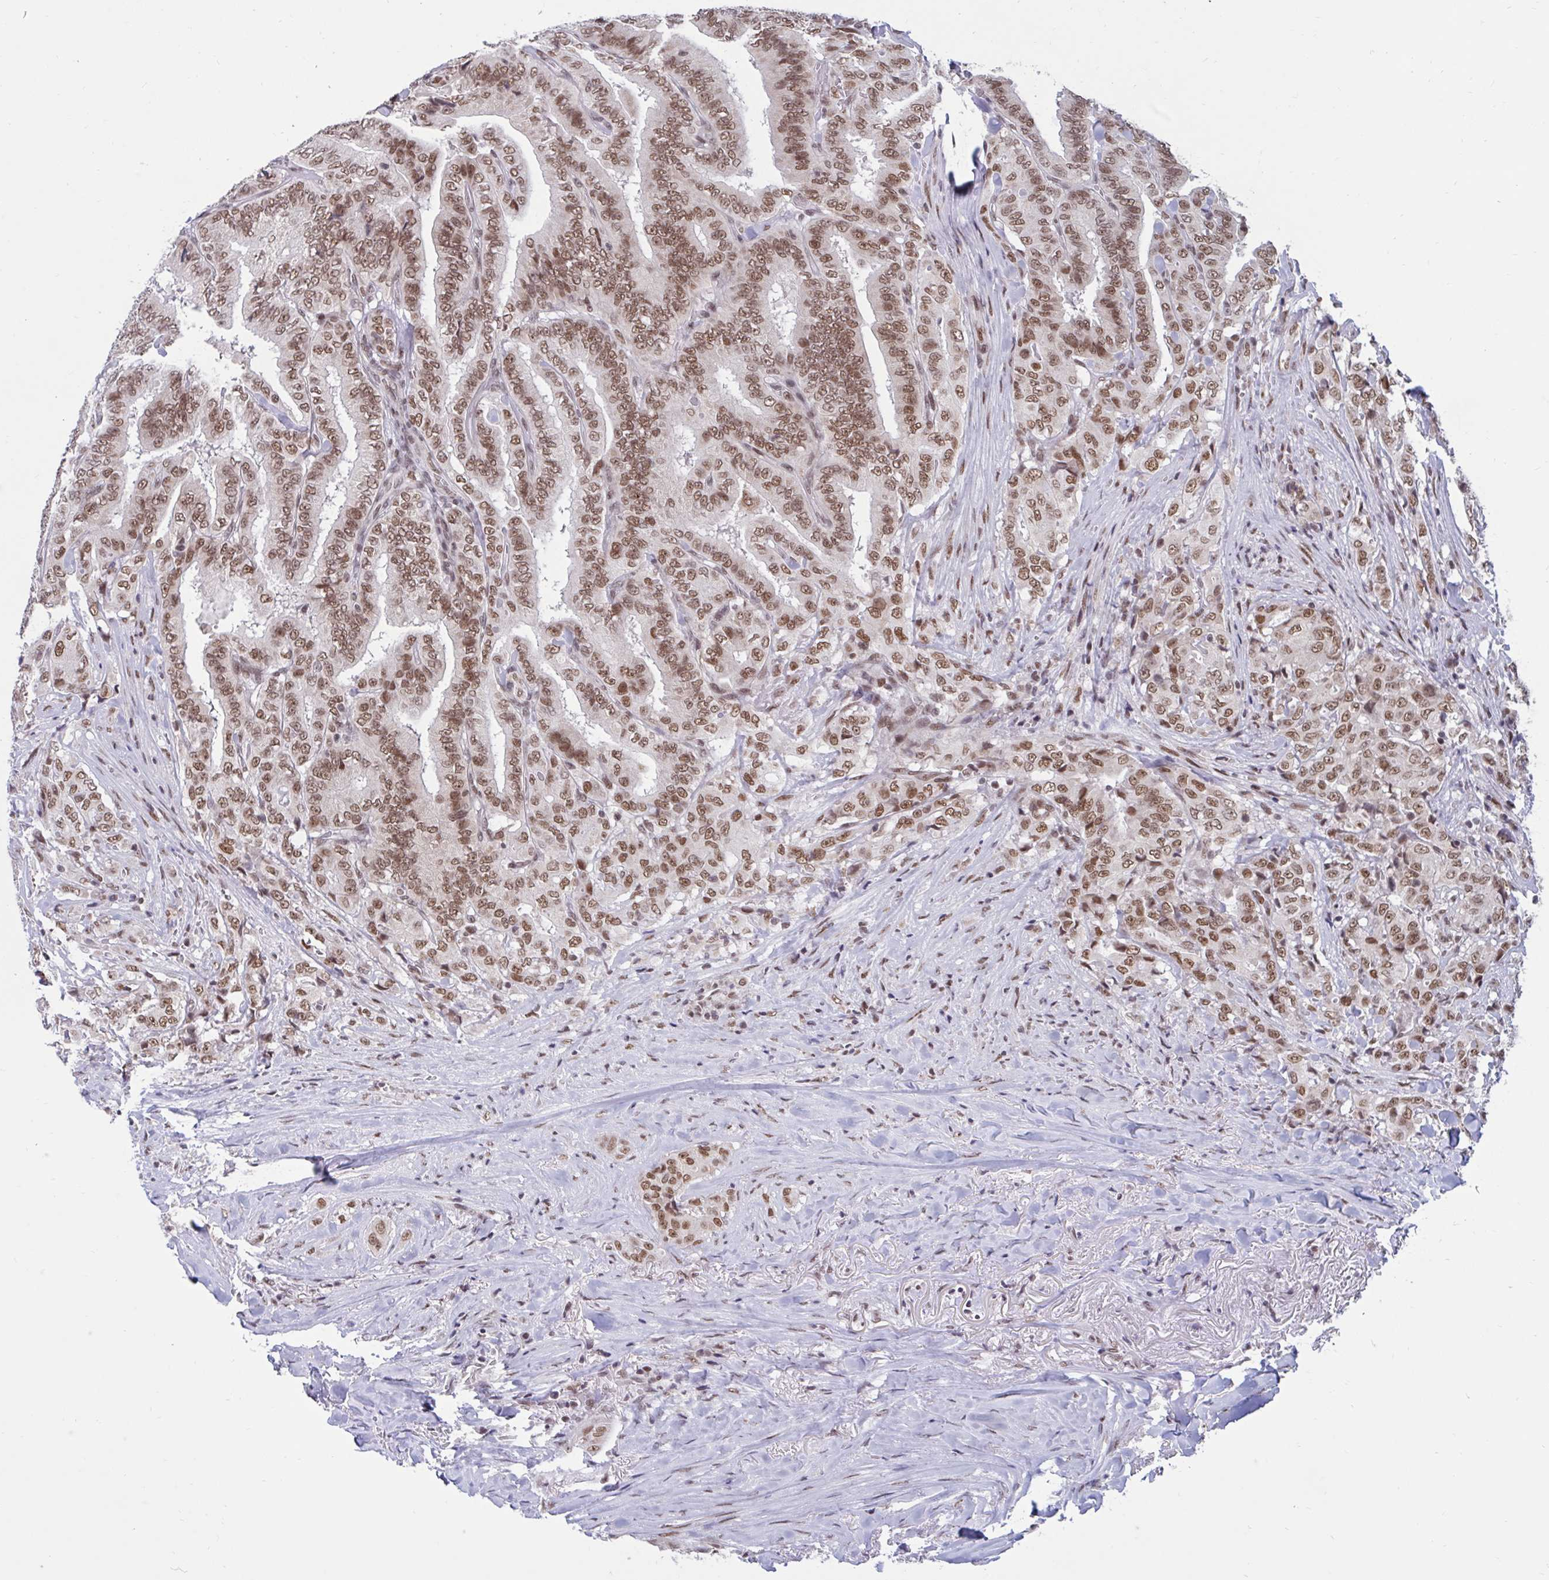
{"staining": {"intensity": "moderate", "quantity": ">75%", "location": "nuclear"}, "tissue": "thyroid cancer", "cell_type": "Tumor cells", "image_type": "cancer", "snomed": [{"axis": "morphology", "description": "Papillary adenocarcinoma, NOS"}, {"axis": "topography", "description": "Thyroid gland"}], "caption": "Thyroid papillary adenocarcinoma was stained to show a protein in brown. There is medium levels of moderate nuclear staining in about >75% of tumor cells. (DAB = brown stain, brightfield microscopy at high magnification).", "gene": "PHF10", "patient": {"sex": "male", "age": 61}}